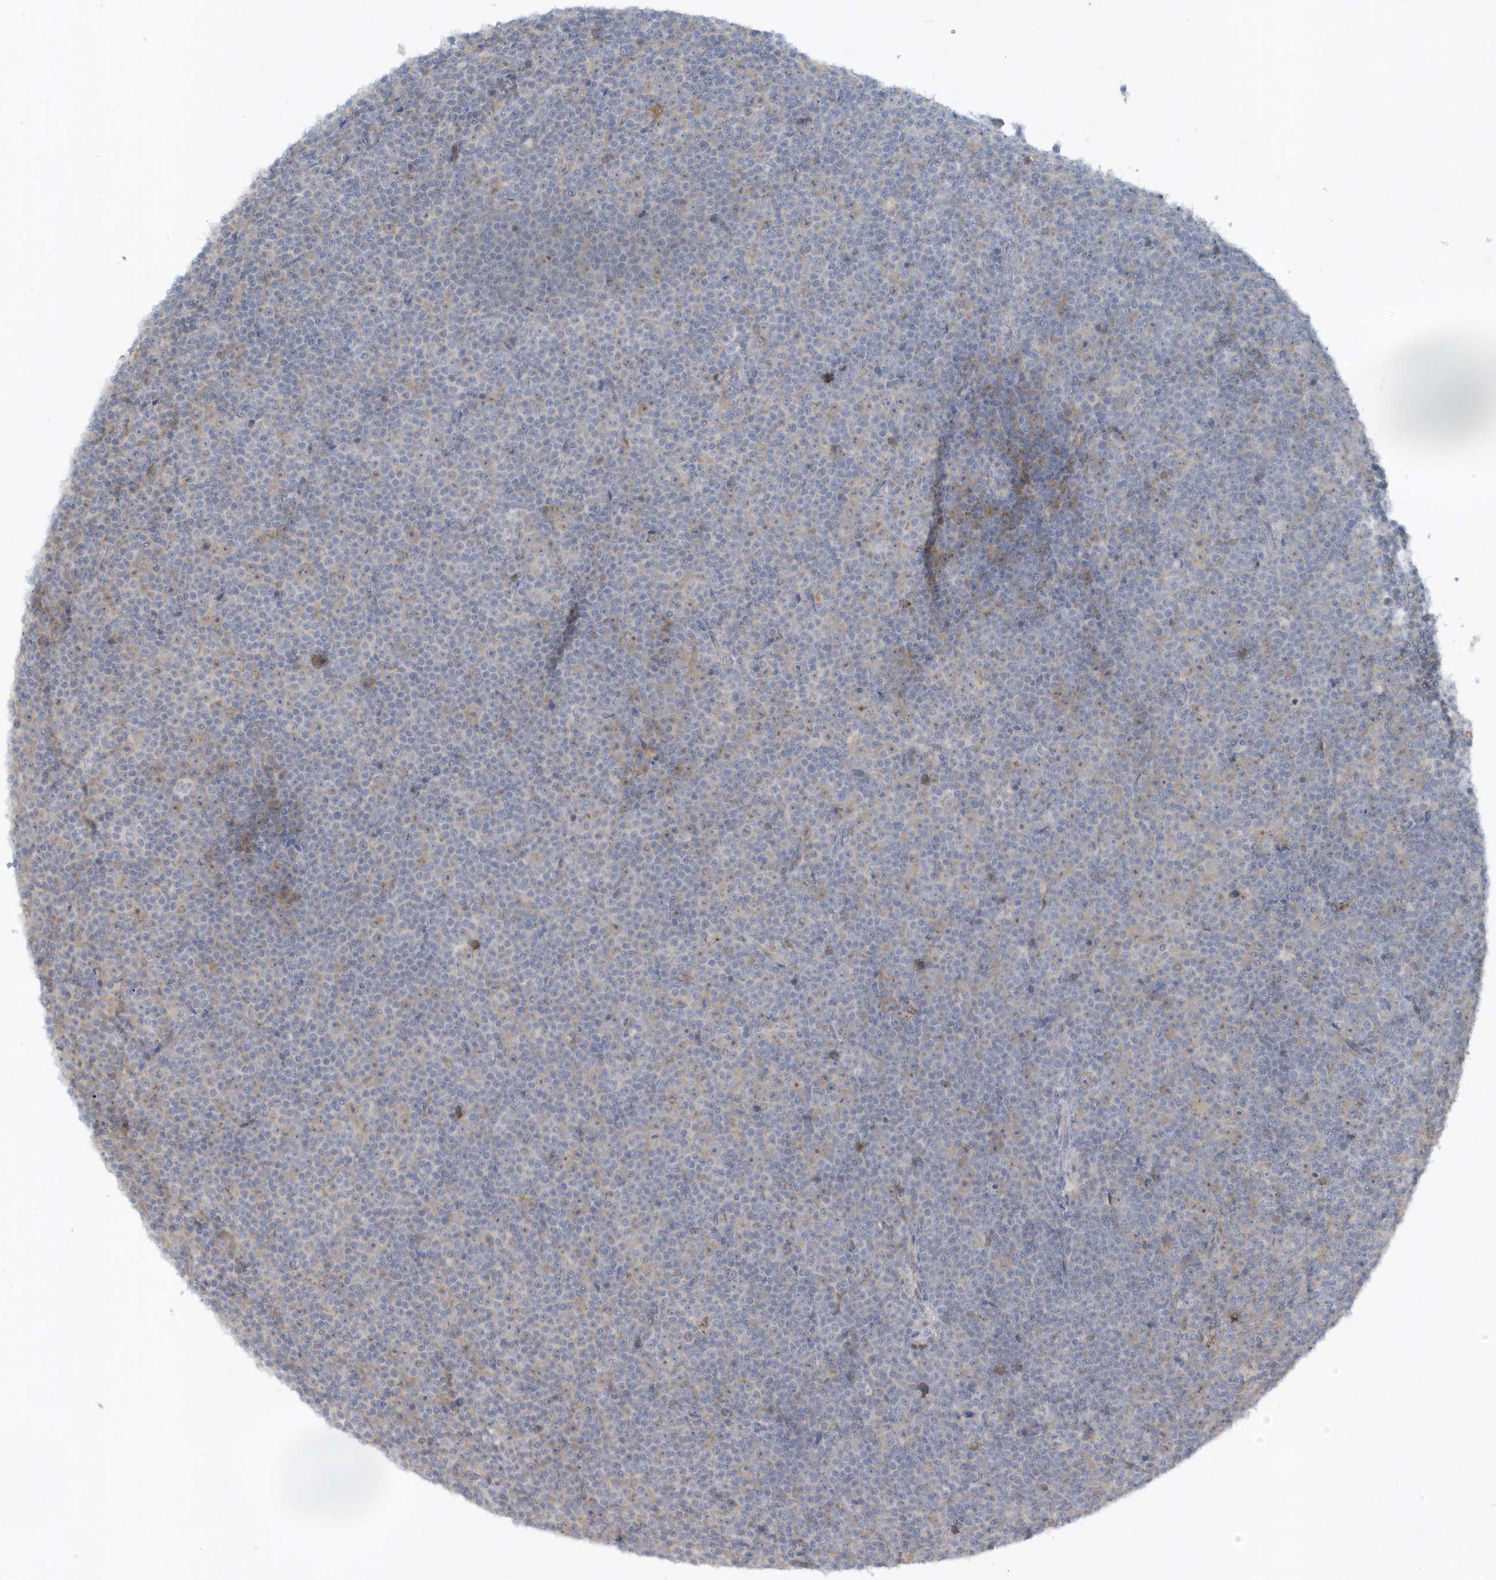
{"staining": {"intensity": "weak", "quantity": "<25%", "location": "cytoplasmic/membranous"}, "tissue": "lymphoma", "cell_type": "Tumor cells", "image_type": "cancer", "snomed": [{"axis": "morphology", "description": "Malignant lymphoma, non-Hodgkin's type, Low grade"}, {"axis": "topography", "description": "Lymph node"}], "caption": "Tumor cells are negative for brown protein staining in low-grade malignant lymphoma, non-Hodgkin's type. (Brightfield microscopy of DAB IHC at high magnification).", "gene": "SCN3A", "patient": {"sex": "female", "age": 67}}